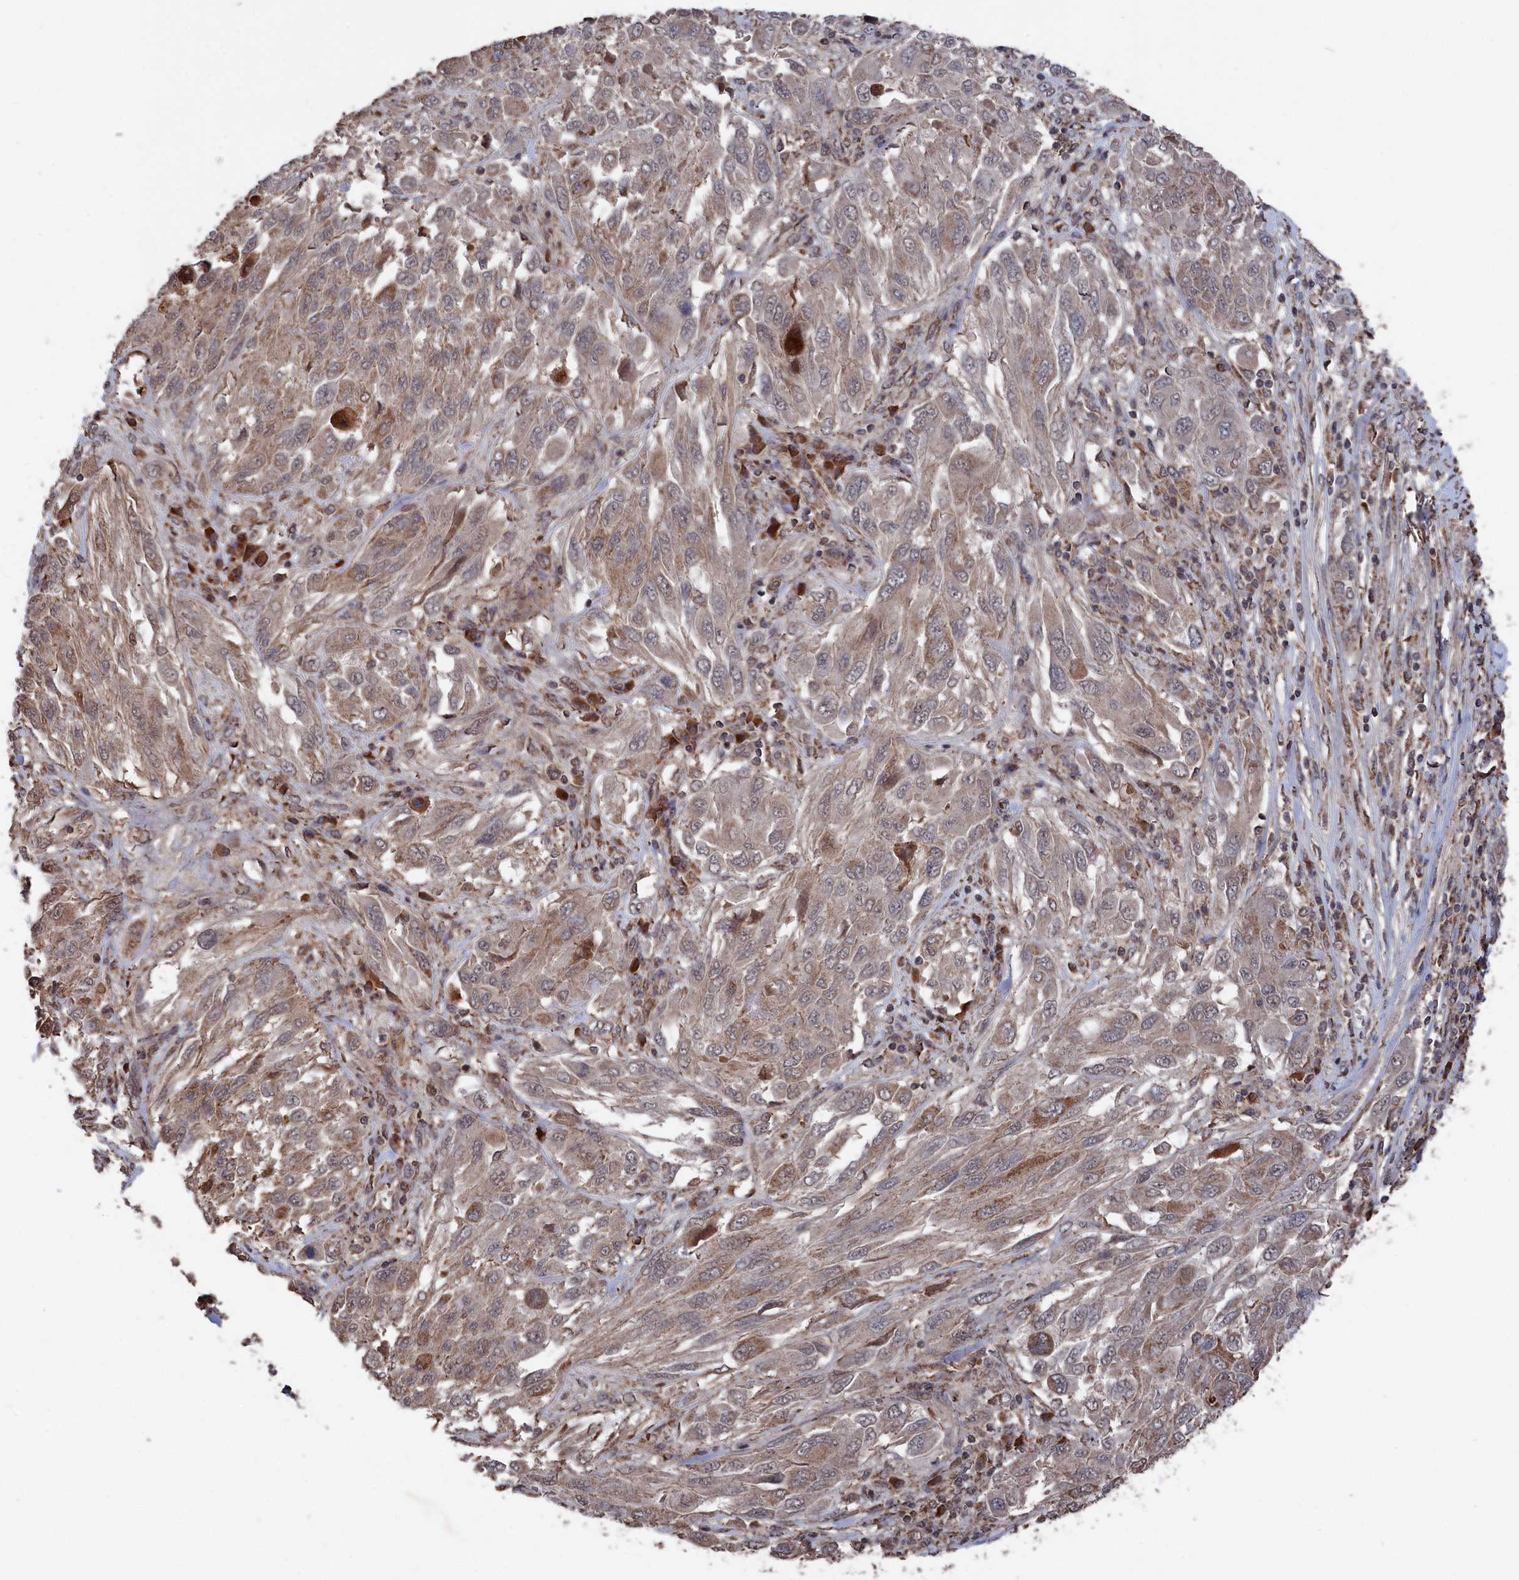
{"staining": {"intensity": "moderate", "quantity": "25%-75%", "location": "cytoplasmic/membranous"}, "tissue": "melanoma", "cell_type": "Tumor cells", "image_type": "cancer", "snomed": [{"axis": "morphology", "description": "Malignant melanoma, NOS"}, {"axis": "topography", "description": "Skin"}], "caption": "Melanoma stained with DAB (3,3'-diaminobenzidine) immunohistochemistry (IHC) displays medium levels of moderate cytoplasmic/membranous expression in approximately 25%-75% of tumor cells.", "gene": "CEACAM21", "patient": {"sex": "female", "age": 91}}